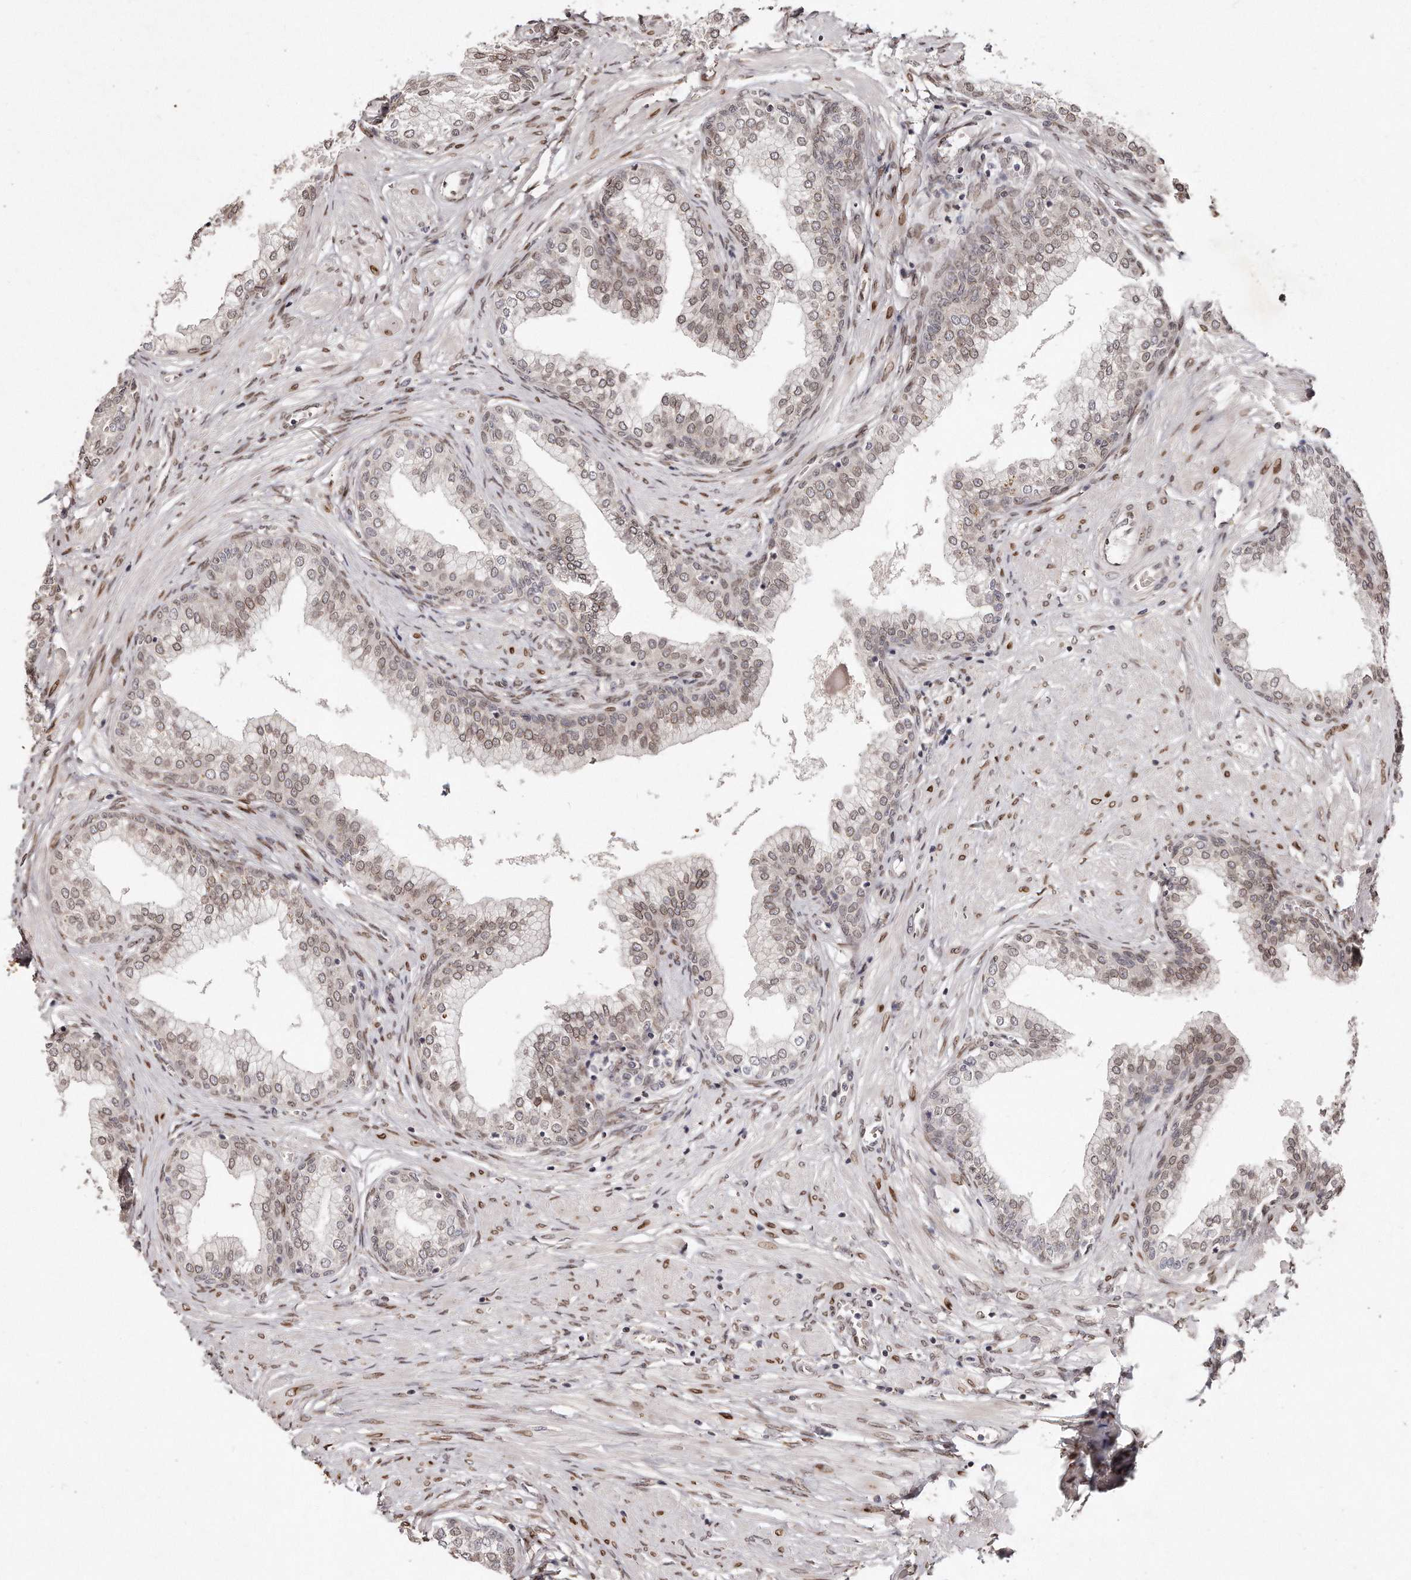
{"staining": {"intensity": "weak", "quantity": "25%-75%", "location": "cytoplasmic/membranous,nuclear"}, "tissue": "prostate", "cell_type": "Glandular cells", "image_type": "normal", "snomed": [{"axis": "morphology", "description": "Normal tissue, NOS"}, {"axis": "morphology", "description": "Urothelial carcinoma, Low grade"}, {"axis": "topography", "description": "Urinary bladder"}, {"axis": "topography", "description": "Prostate"}], "caption": "A micrograph of human prostate stained for a protein demonstrates weak cytoplasmic/membranous,nuclear brown staining in glandular cells.", "gene": "HASPIN", "patient": {"sex": "male", "age": 60}}